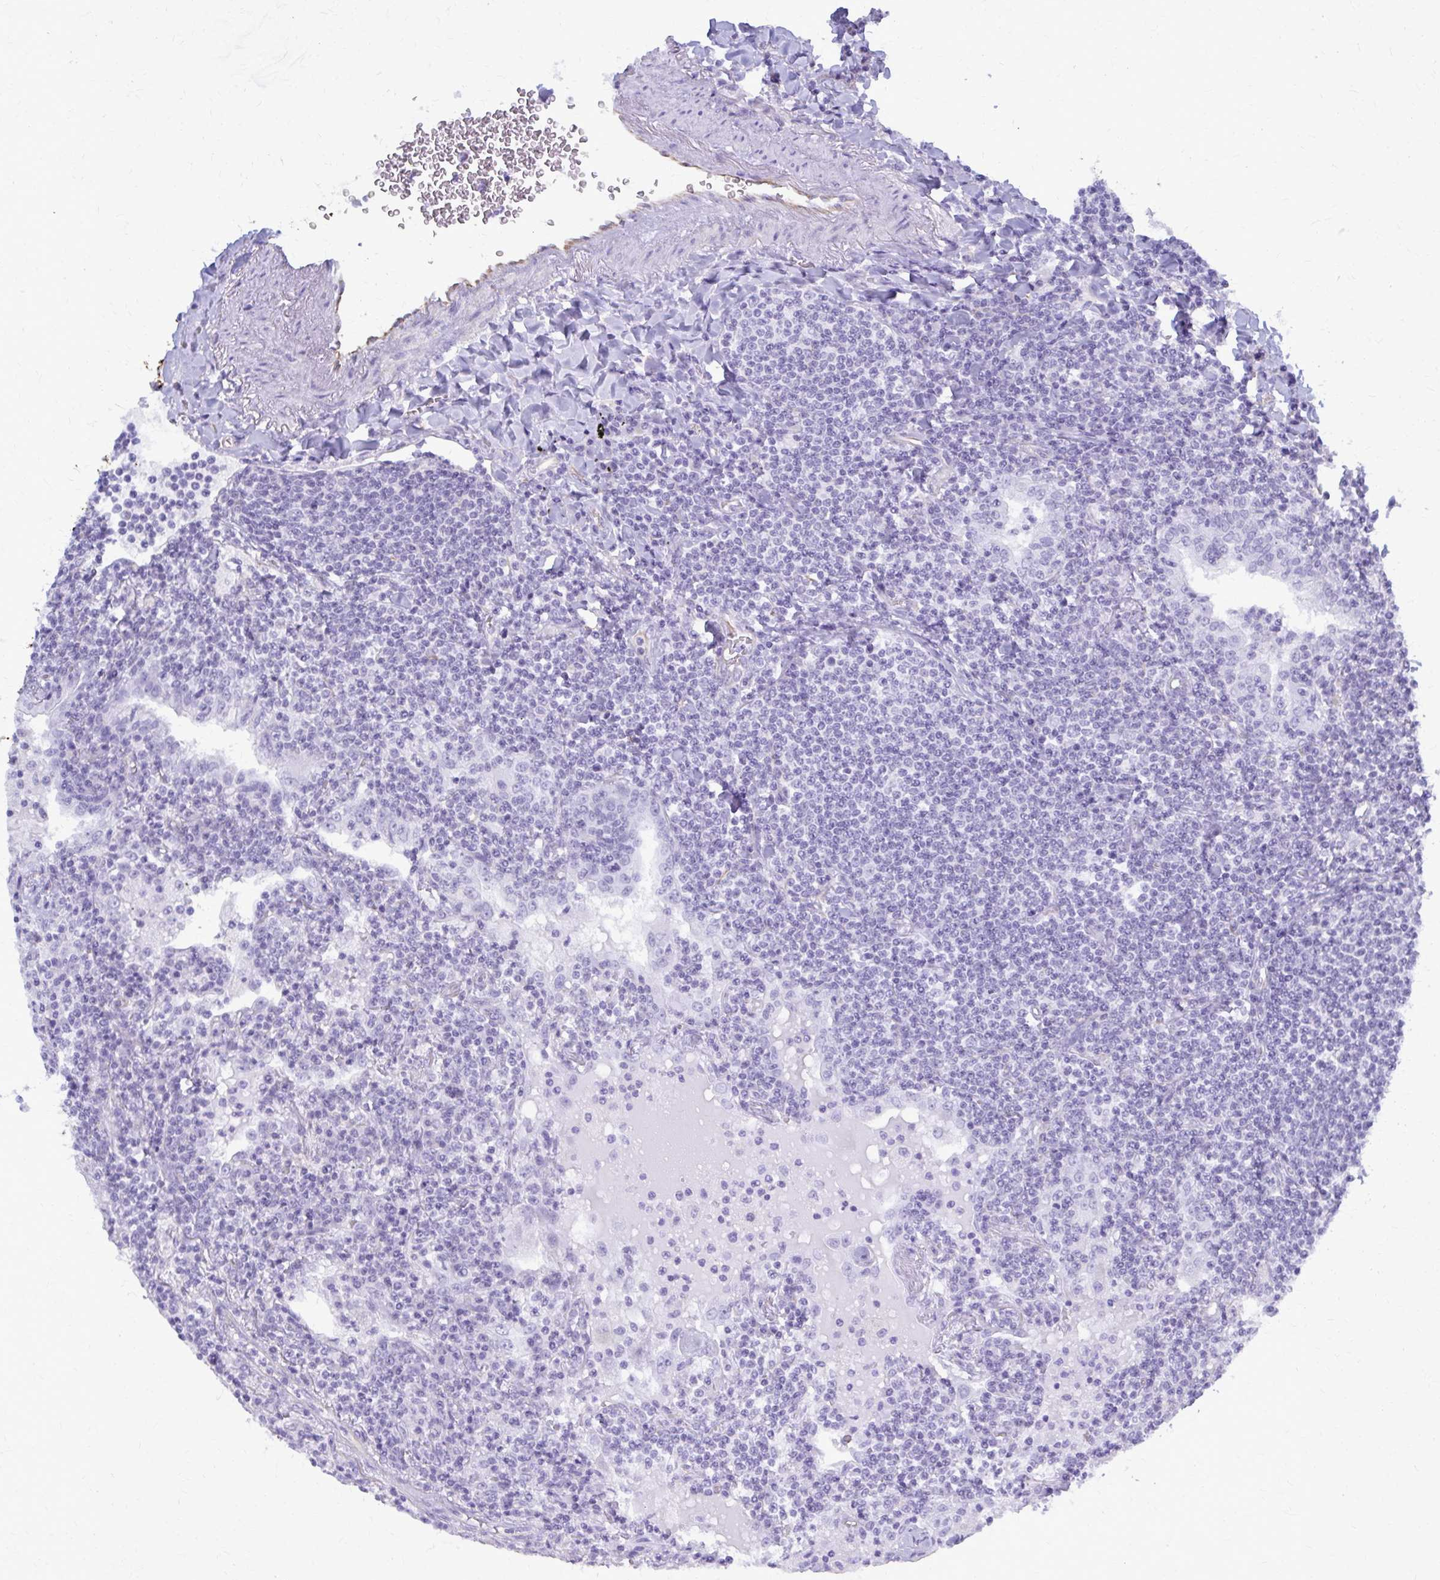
{"staining": {"intensity": "negative", "quantity": "none", "location": "none"}, "tissue": "lymphoma", "cell_type": "Tumor cells", "image_type": "cancer", "snomed": [{"axis": "morphology", "description": "Malignant lymphoma, non-Hodgkin's type, Low grade"}, {"axis": "topography", "description": "Lung"}], "caption": "There is no significant positivity in tumor cells of lymphoma.", "gene": "GFAP", "patient": {"sex": "female", "age": 71}}